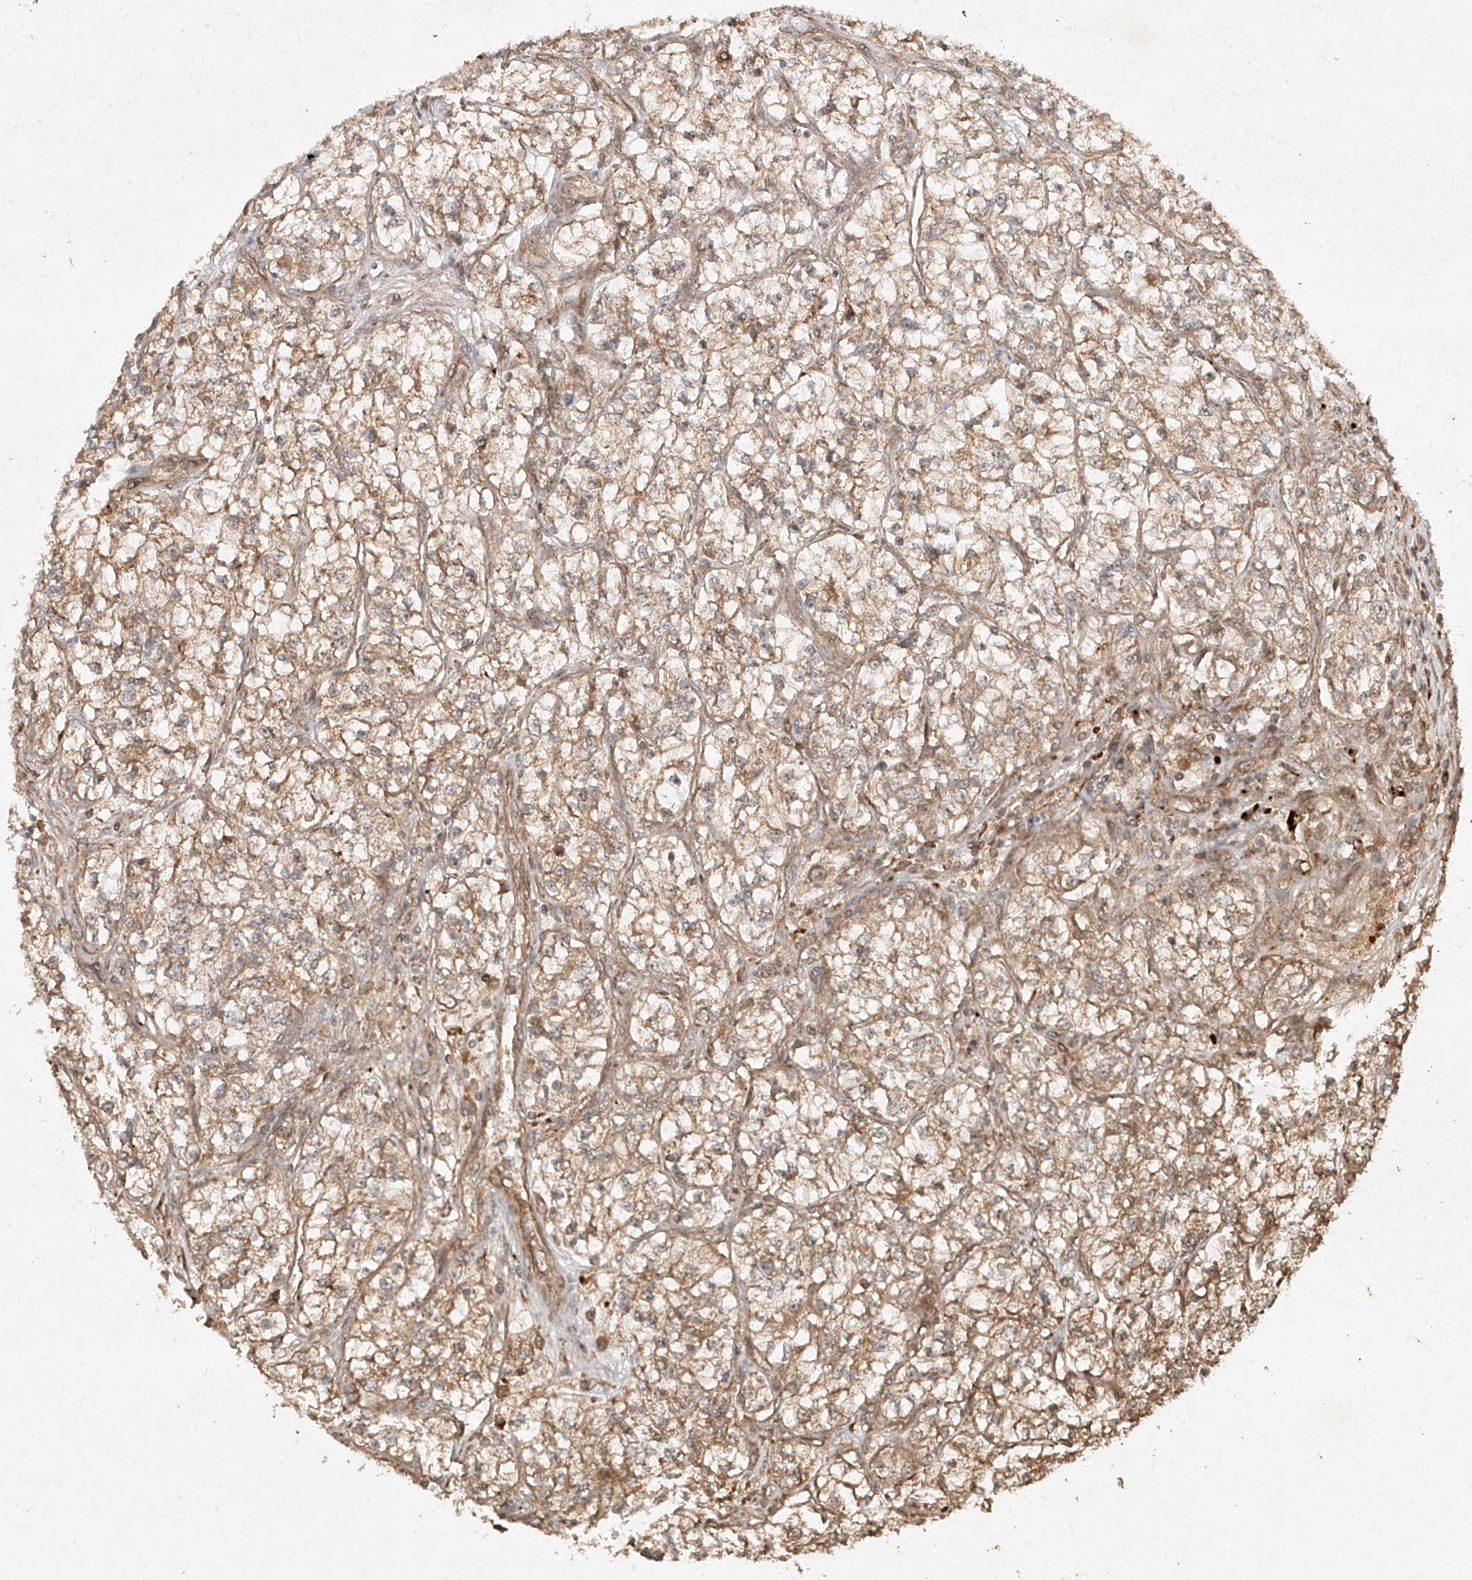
{"staining": {"intensity": "moderate", "quantity": ">75%", "location": "cytoplasmic/membranous"}, "tissue": "renal cancer", "cell_type": "Tumor cells", "image_type": "cancer", "snomed": [{"axis": "morphology", "description": "Adenocarcinoma, NOS"}, {"axis": "topography", "description": "Kidney"}], "caption": "Human renal adenocarcinoma stained for a protein (brown) shows moderate cytoplasmic/membranous positive expression in about >75% of tumor cells.", "gene": "CYYR1", "patient": {"sex": "female", "age": 57}}